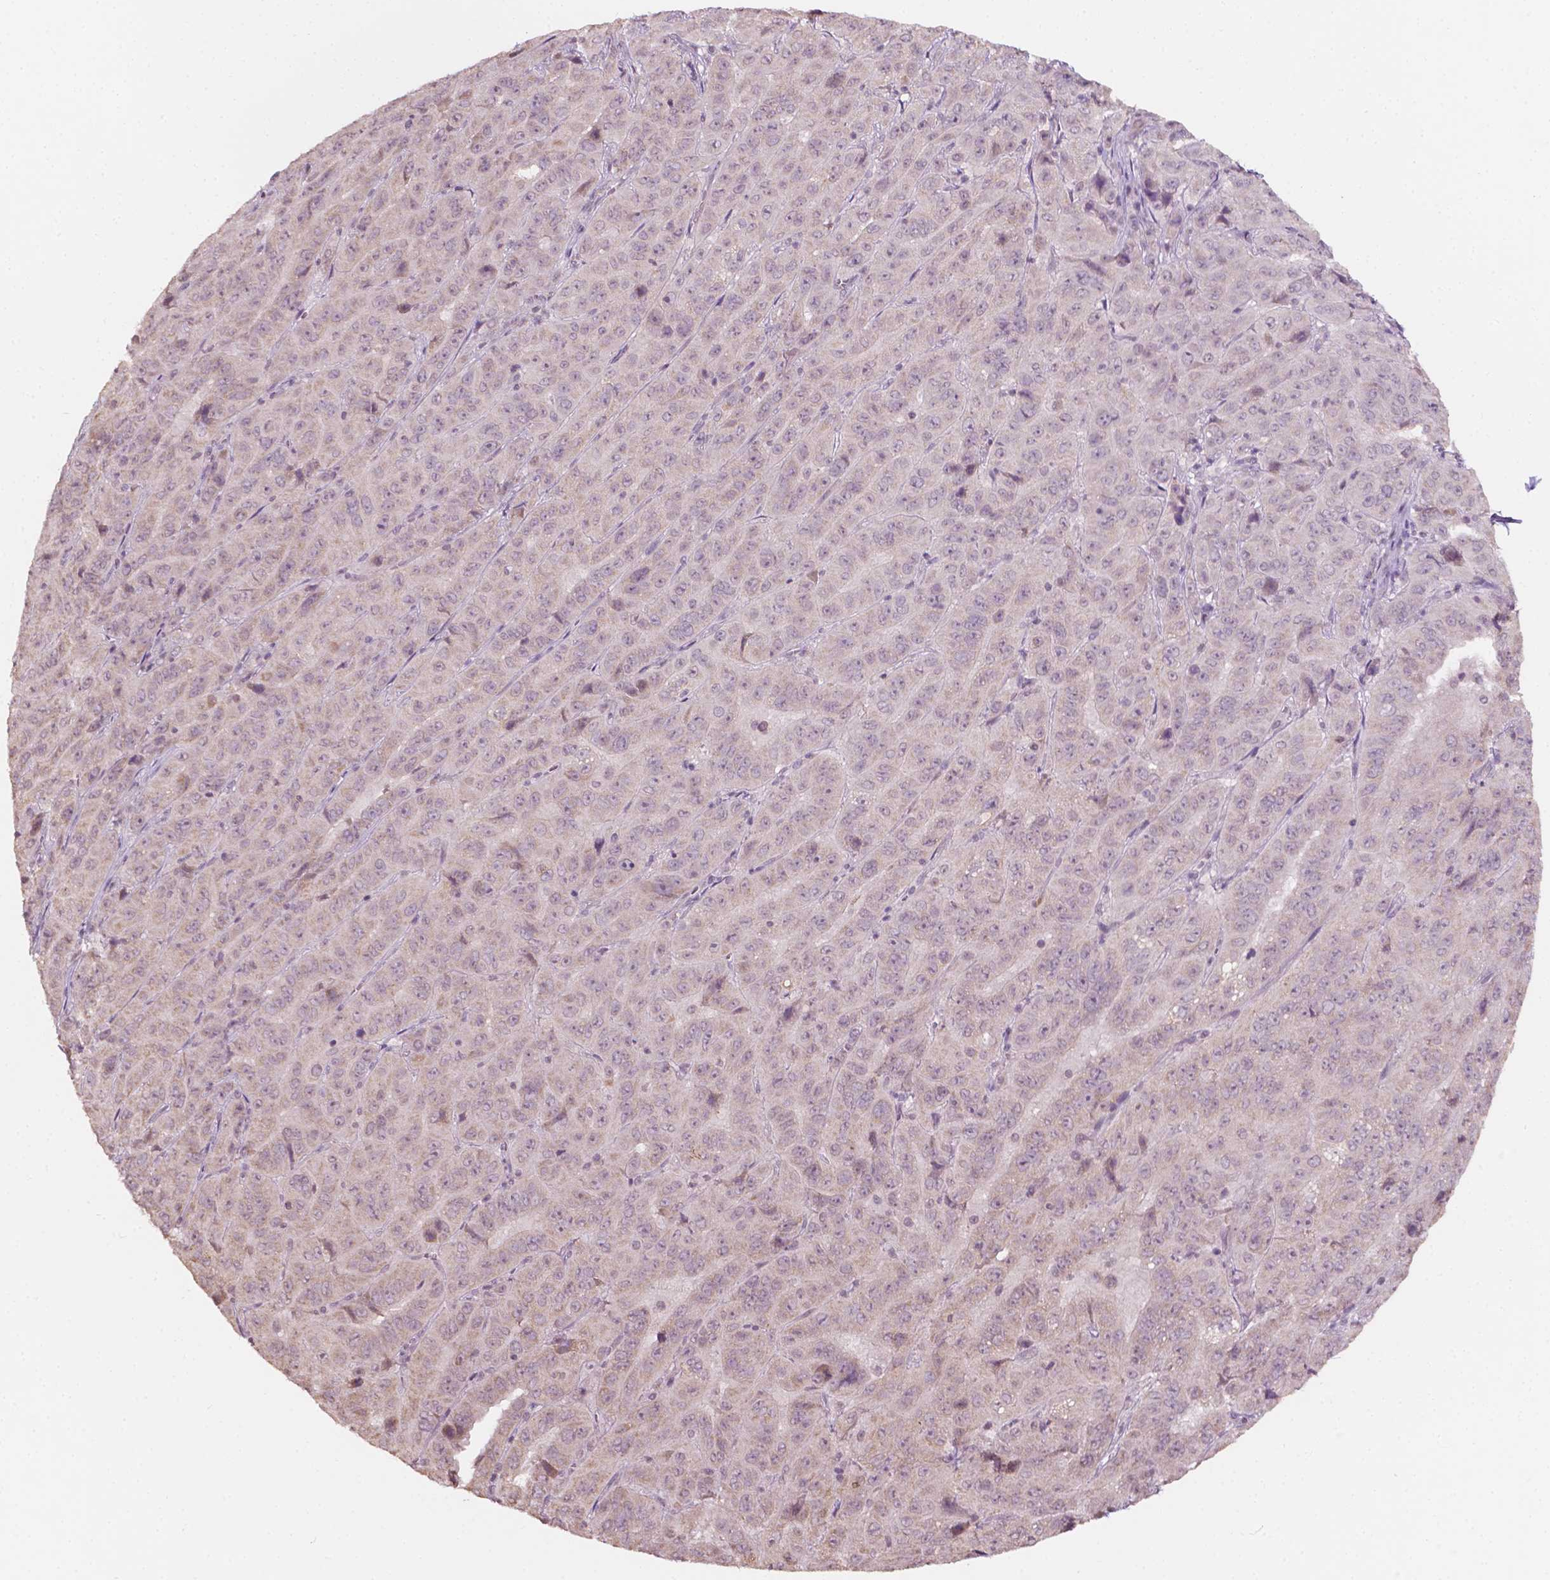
{"staining": {"intensity": "negative", "quantity": "none", "location": "none"}, "tissue": "pancreatic cancer", "cell_type": "Tumor cells", "image_type": "cancer", "snomed": [{"axis": "morphology", "description": "Adenocarcinoma, NOS"}, {"axis": "topography", "description": "Pancreas"}], "caption": "This is an immunohistochemistry (IHC) histopathology image of human pancreatic cancer. There is no staining in tumor cells.", "gene": "NOS1AP", "patient": {"sex": "male", "age": 63}}